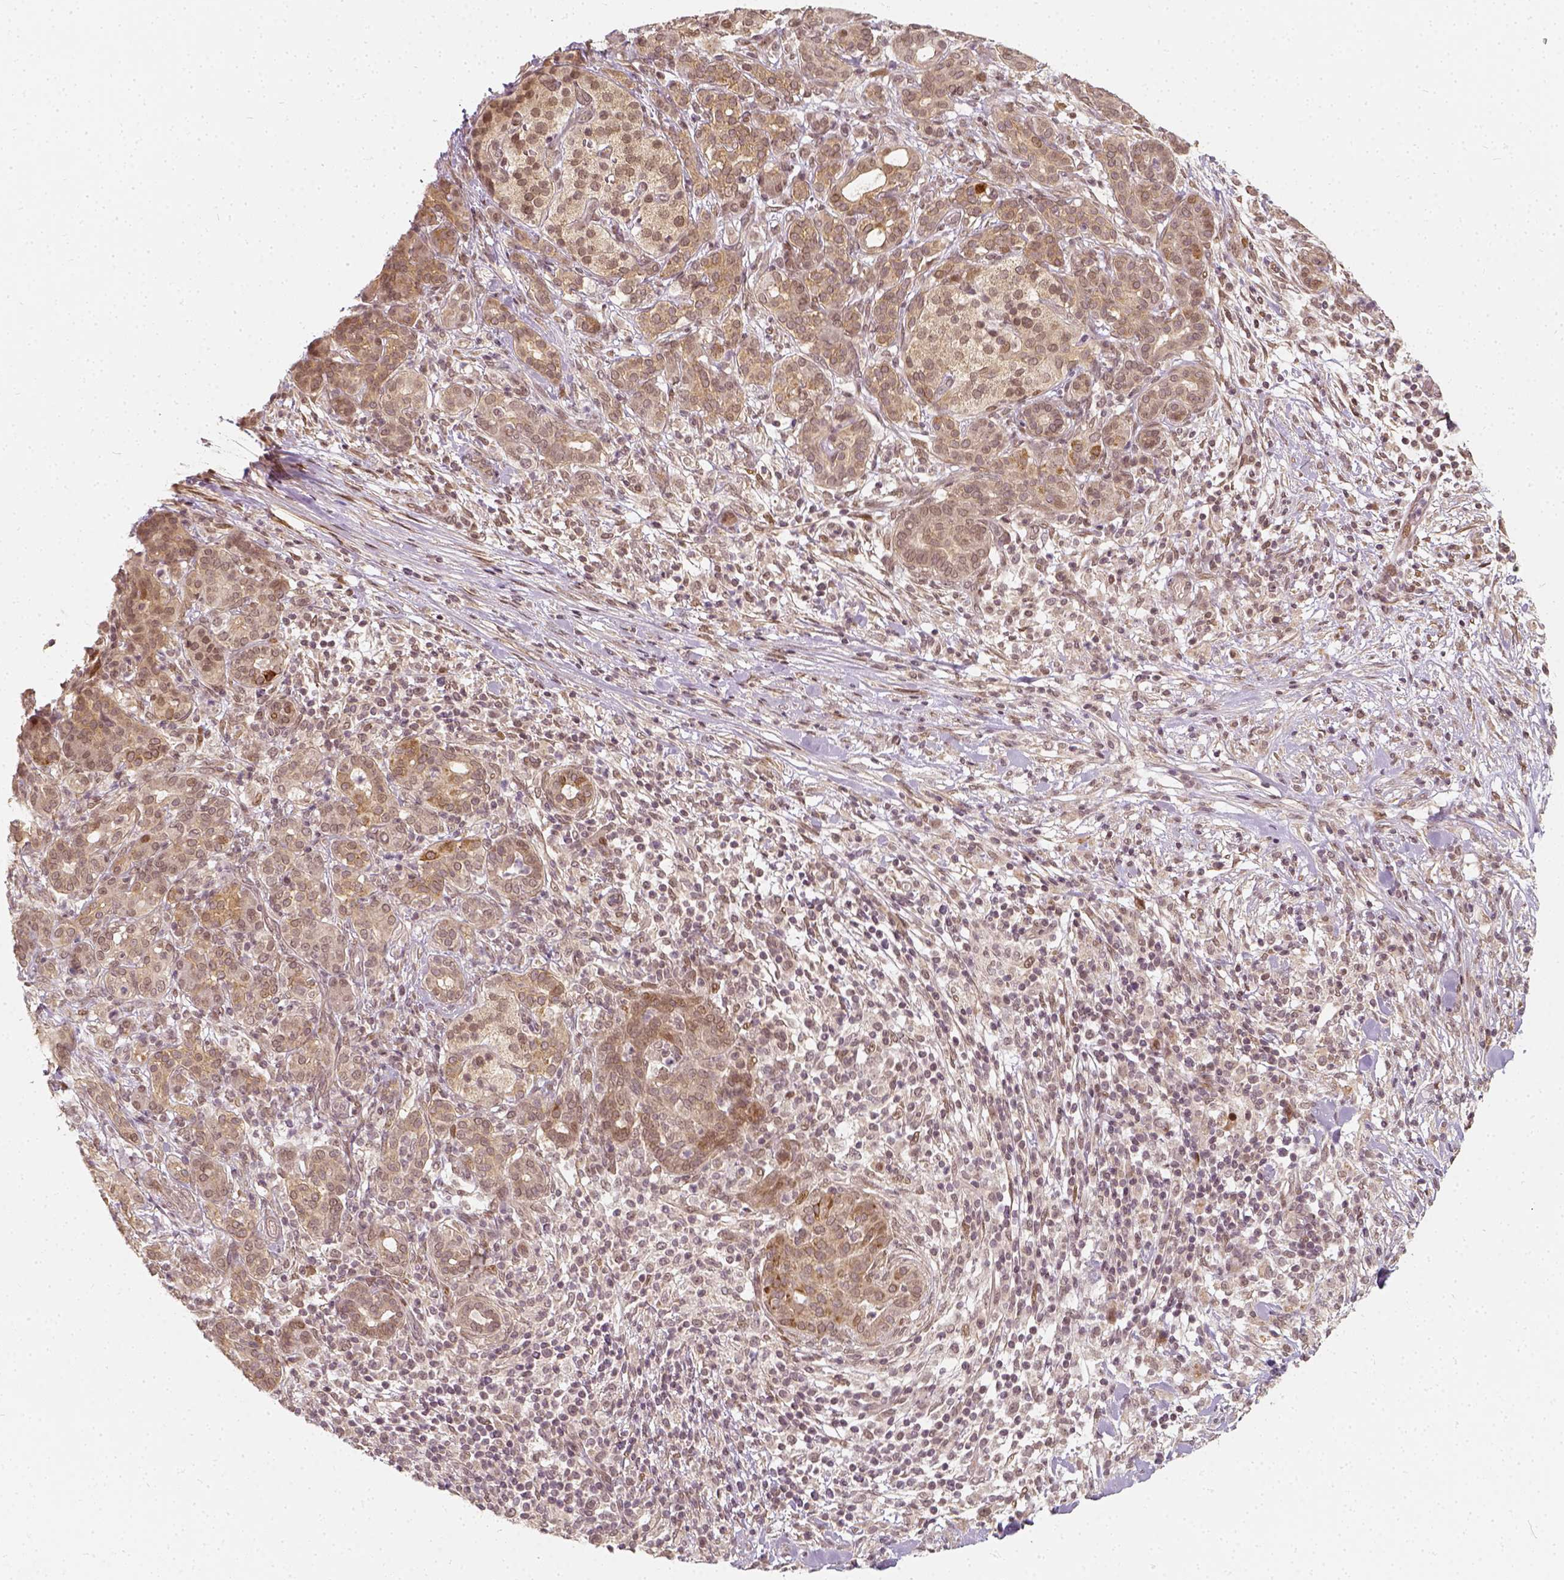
{"staining": {"intensity": "weak", "quantity": ">75%", "location": "cytoplasmic/membranous"}, "tissue": "pancreatic cancer", "cell_type": "Tumor cells", "image_type": "cancer", "snomed": [{"axis": "morphology", "description": "Adenocarcinoma, NOS"}, {"axis": "topography", "description": "Pancreas"}], "caption": "Immunohistochemical staining of adenocarcinoma (pancreatic) reveals weak cytoplasmic/membranous protein expression in about >75% of tumor cells.", "gene": "ZMAT3", "patient": {"sex": "male", "age": 44}}